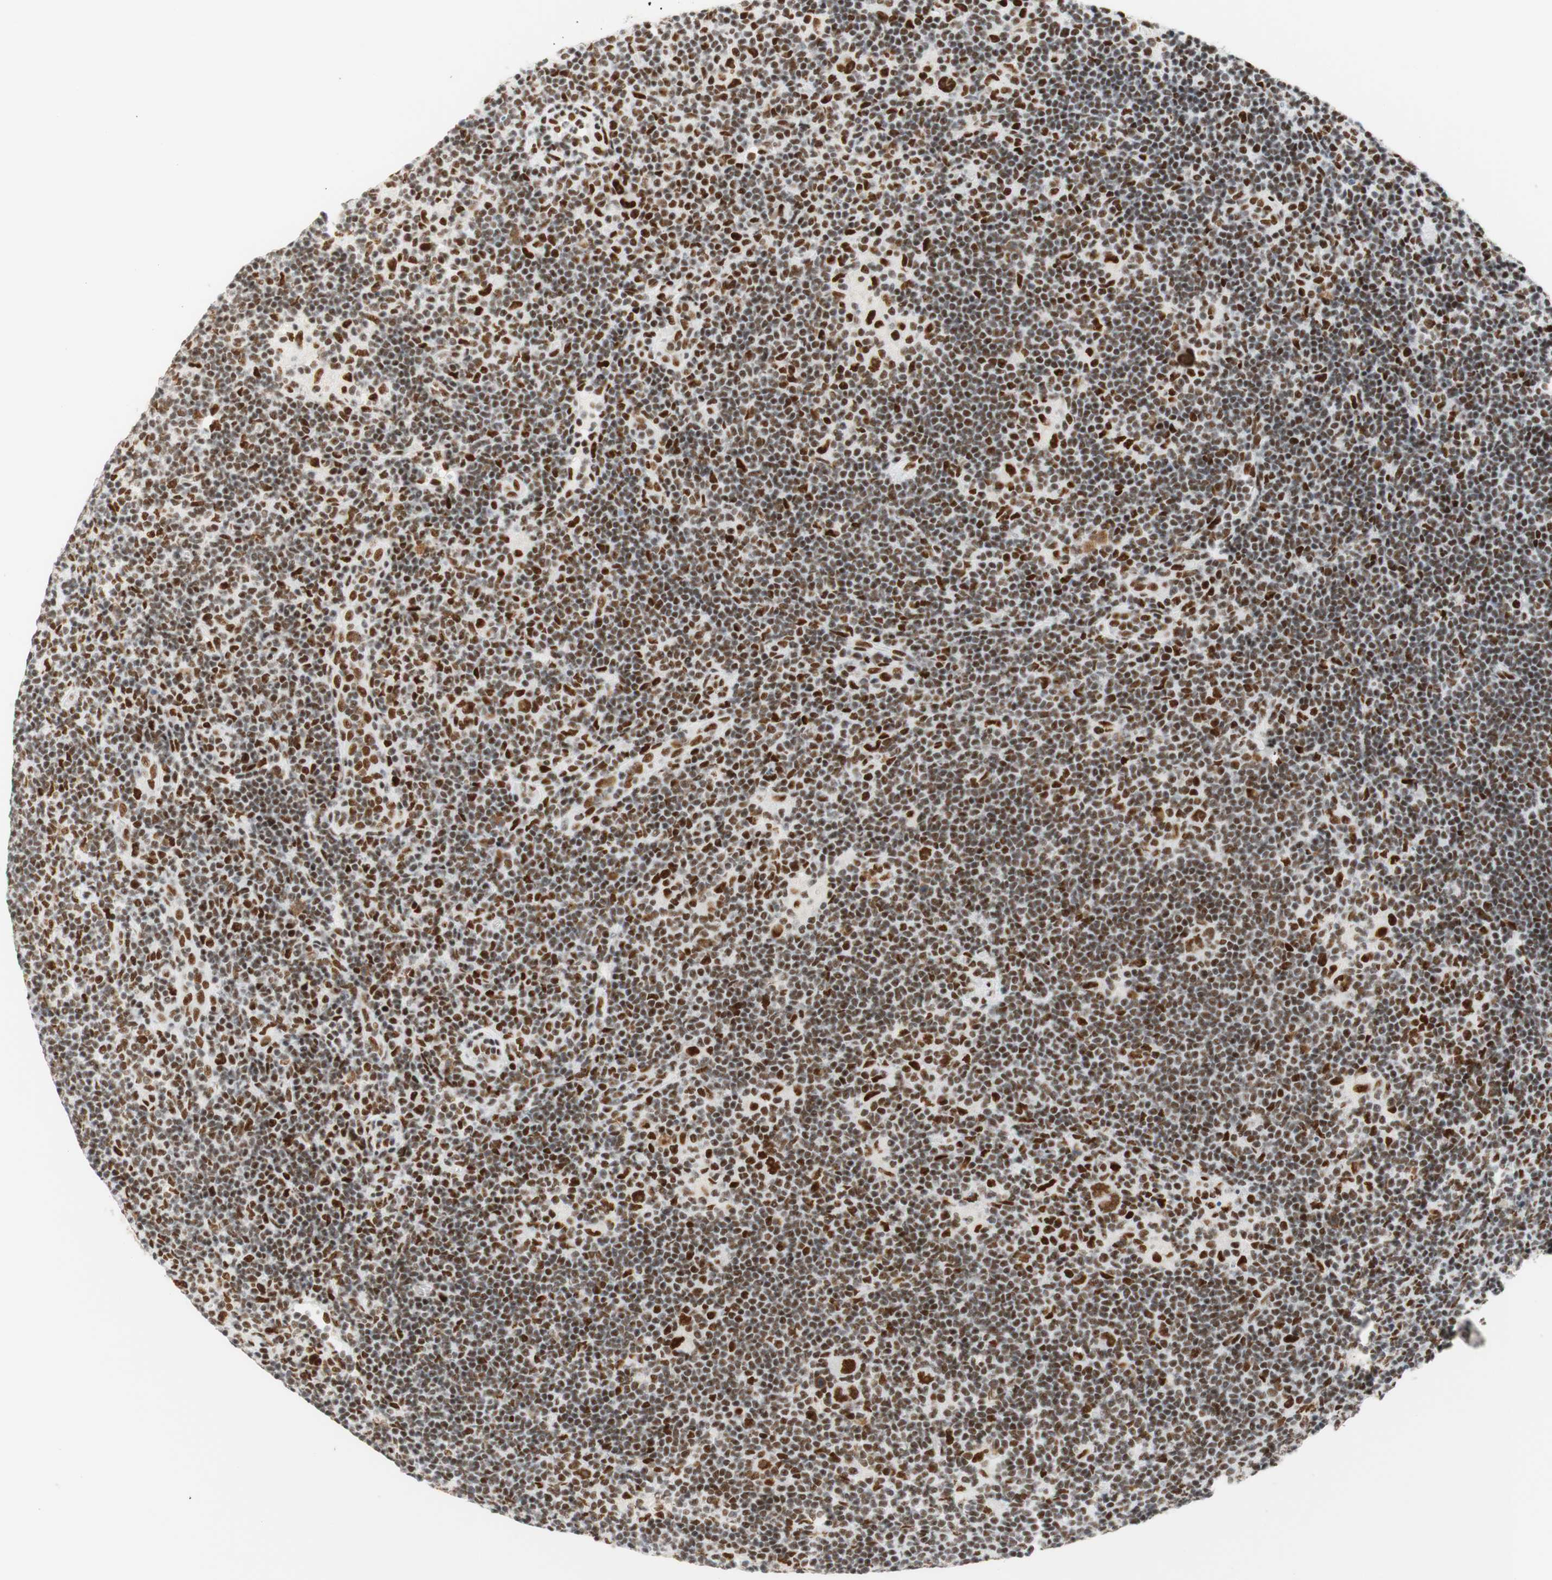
{"staining": {"intensity": "strong", "quantity": "25%-75%", "location": "cytoplasmic/membranous,nuclear"}, "tissue": "lymphoma", "cell_type": "Tumor cells", "image_type": "cancer", "snomed": [{"axis": "morphology", "description": "Hodgkin's disease, NOS"}, {"axis": "topography", "description": "Lymph node"}], "caption": "Tumor cells exhibit strong cytoplasmic/membranous and nuclear positivity in about 25%-75% of cells in lymphoma.", "gene": "RNF20", "patient": {"sex": "female", "age": 57}}